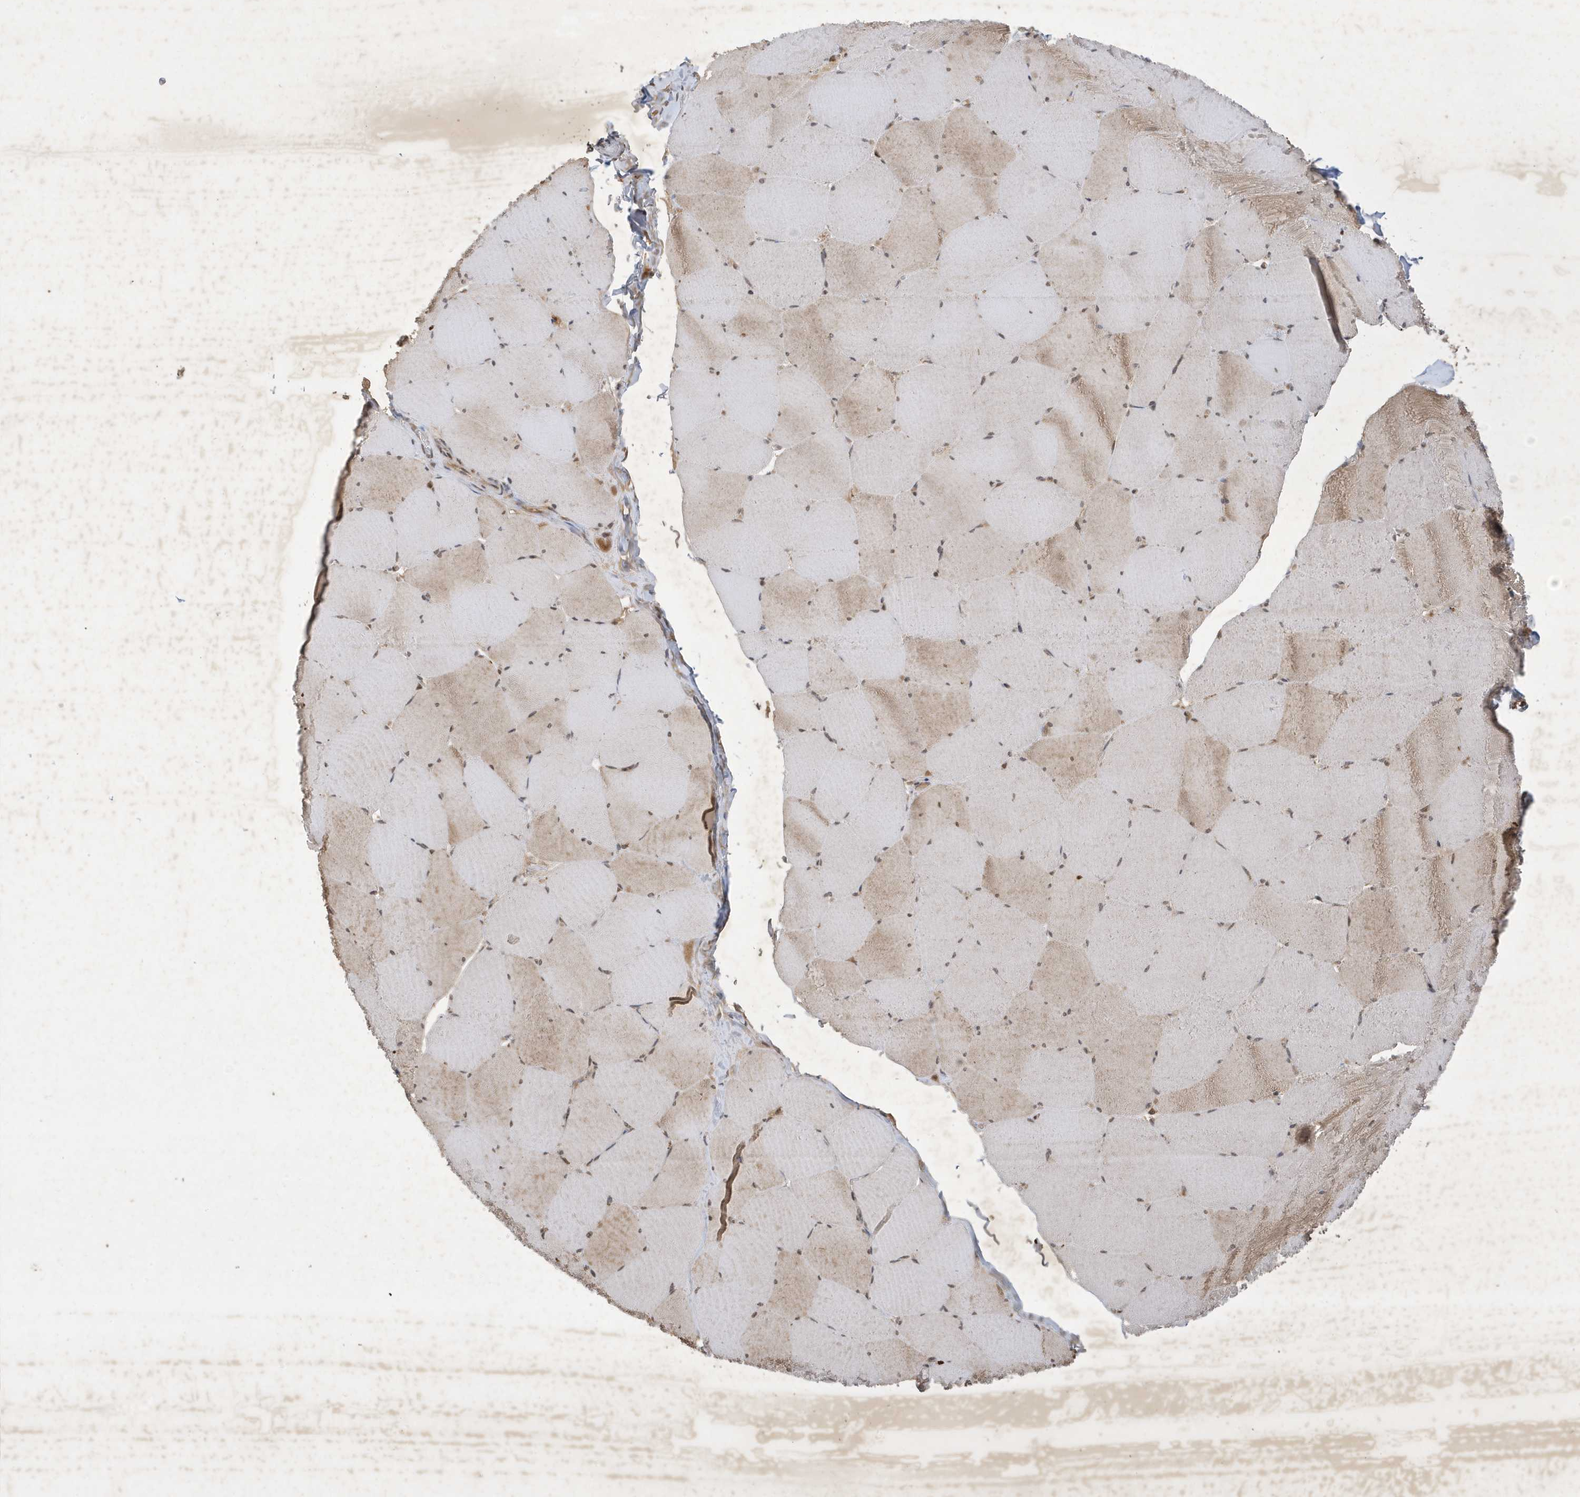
{"staining": {"intensity": "moderate", "quantity": "25%-75%", "location": "cytoplasmic/membranous,nuclear"}, "tissue": "skeletal muscle", "cell_type": "Myocytes", "image_type": "normal", "snomed": [{"axis": "morphology", "description": "Normal tissue, NOS"}, {"axis": "topography", "description": "Skeletal muscle"}, {"axis": "topography", "description": "Head-Neck"}], "caption": "This image shows IHC staining of benign human skeletal muscle, with medium moderate cytoplasmic/membranous,nuclear expression in approximately 25%-75% of myocytes.", "gene": "STX10", "patient": {"sex": "male", "age": 66}}